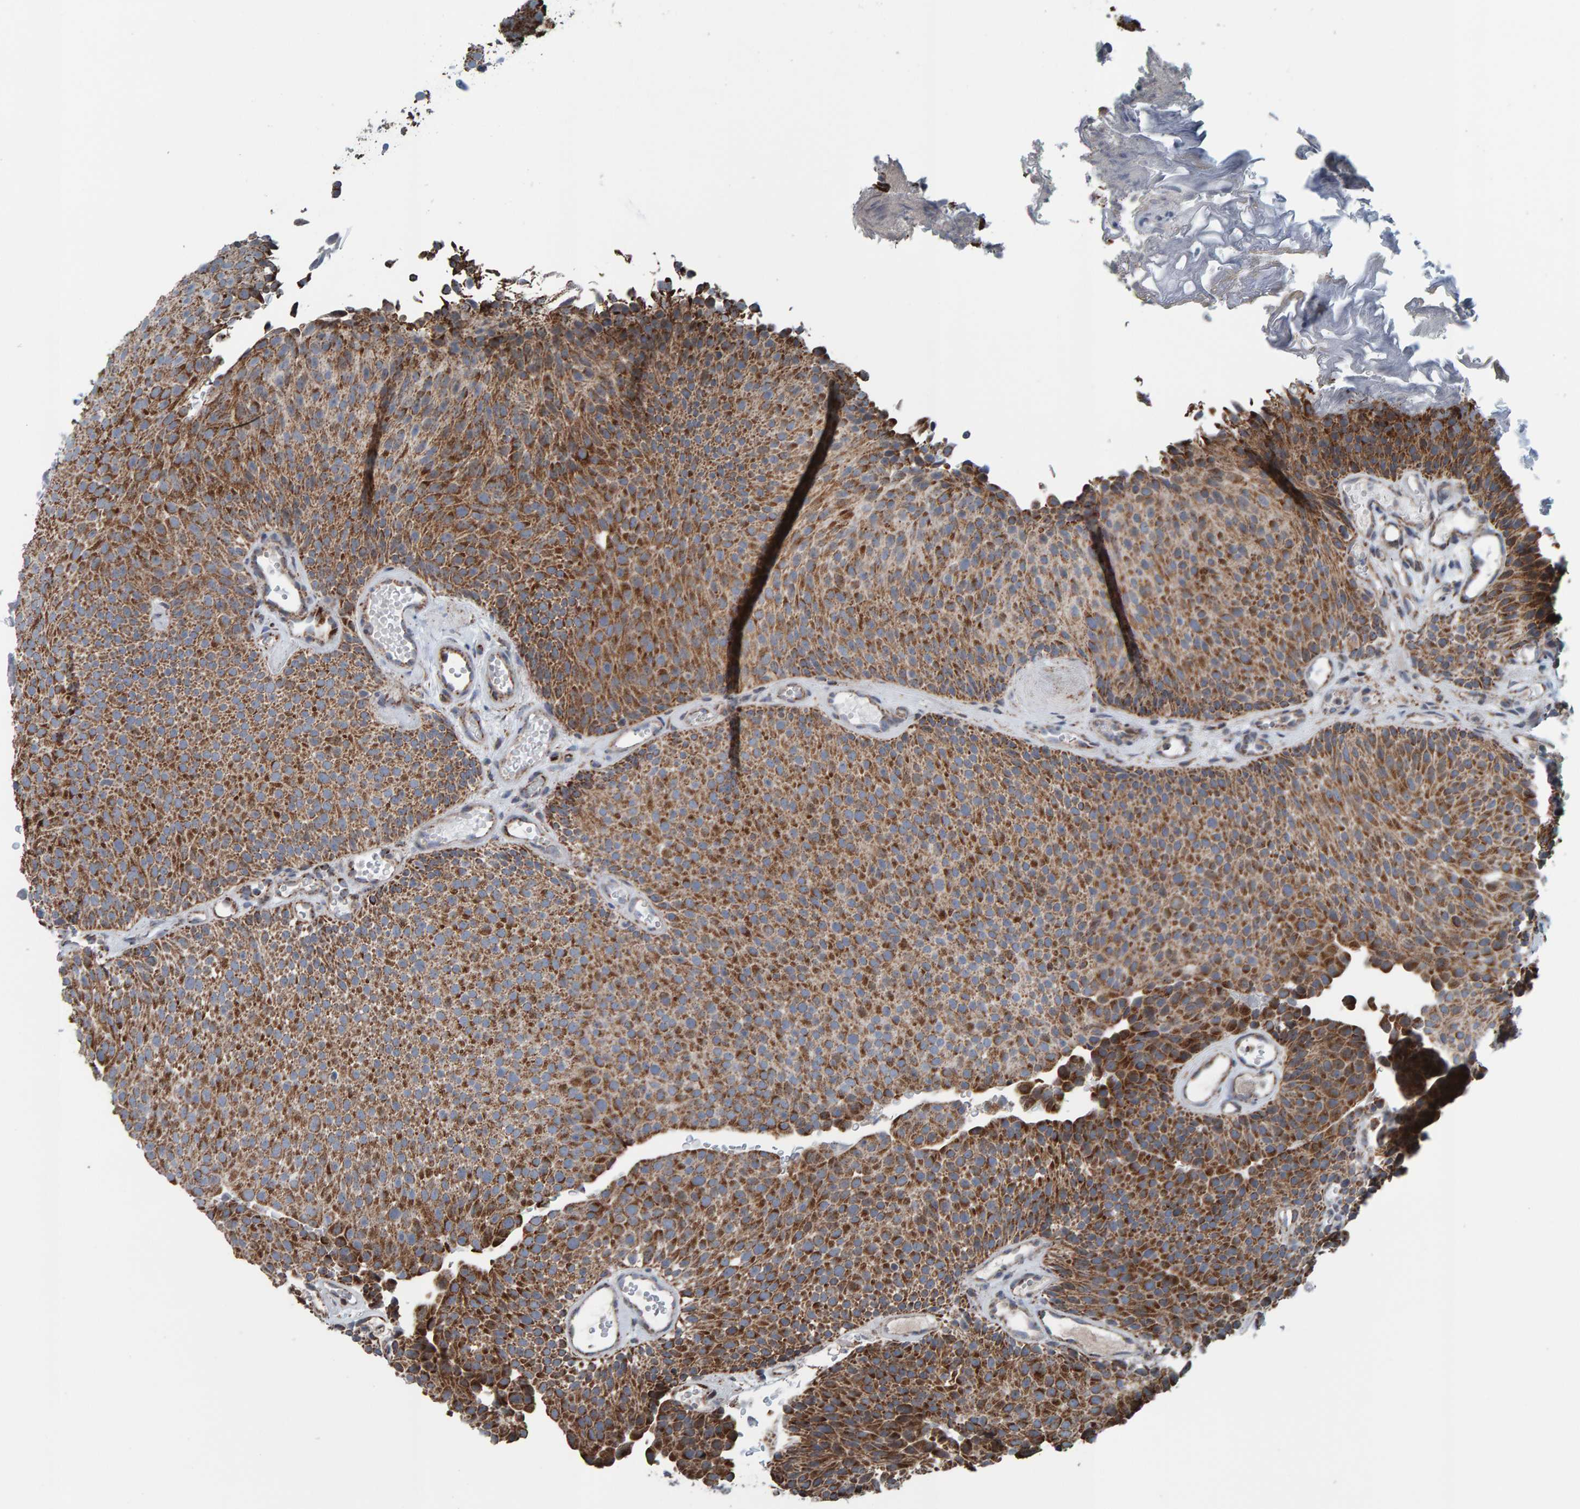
{"staining": {"intensity": "strong", "quantity": "25%-75%", "location": "cytoplasmic/membranous"}, "tissue": "urothelial cancer", "cell_type": "Tumor cells", "image_type": "cancer", "snomed": [{"axis": "morphology", "description": "Urothelial carcinoma, Low grade"}, {"axis": "topography", "description": "Urinary bladder"}], "caption": "Immunohistochemistry (IHC) staining of urothelial cancer, which shows high levels of strong cytoplasmic/membranous staining in approximately 25%-75% of tumor cells indicating strong cytoplasmic/membranous protein positivity. The staining was performed using DAB (3,3'-diaminobenzidine) (brown) for protein detection and nuclei were counterstained in hematoxylin (blue).", "gene": "ZNF48", "patient": {"sex": "male", "age": 78}}